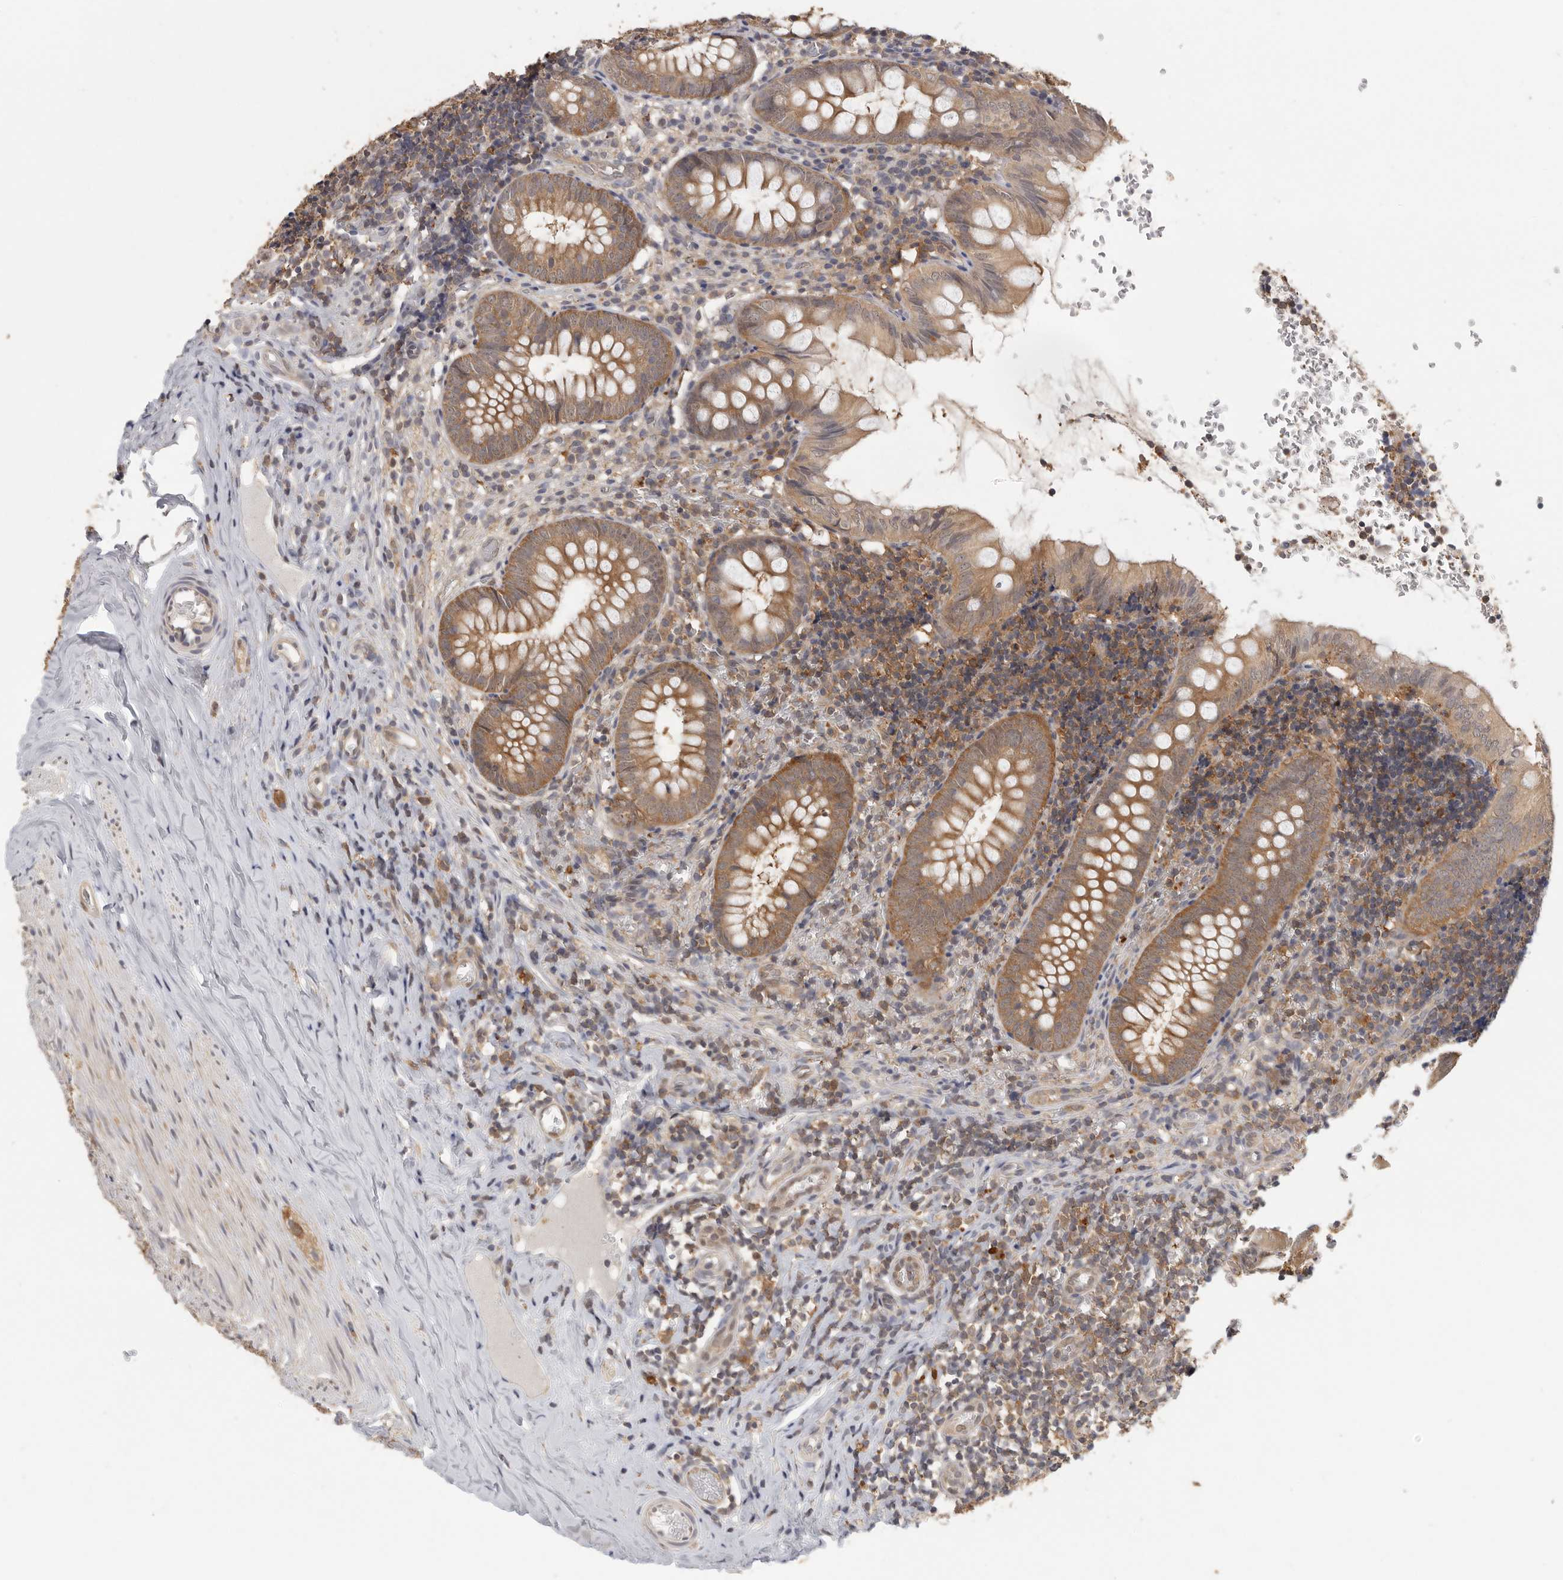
{"staining": {"intensity": "moderate", "quantity": ">75%", "location": "cytoplasmic/membranous"}, "tissue": "appendix", "cell_type": "Glandular cells", "image_type": "normal", "snomed": [{"axis": "morphology", "description": "Normal tissue, NOS"}, {"axis": "topography", "description": "Appendix"}], "caption": "An image of appendix stained for a protein displays moderate cytoplasmic/membranous brown staining in glandular cells. (Brightfield microscopy of DAB IHC at high magnification).", "gene": "CCT8", "patient": {"sex": "male", "age": 8}}